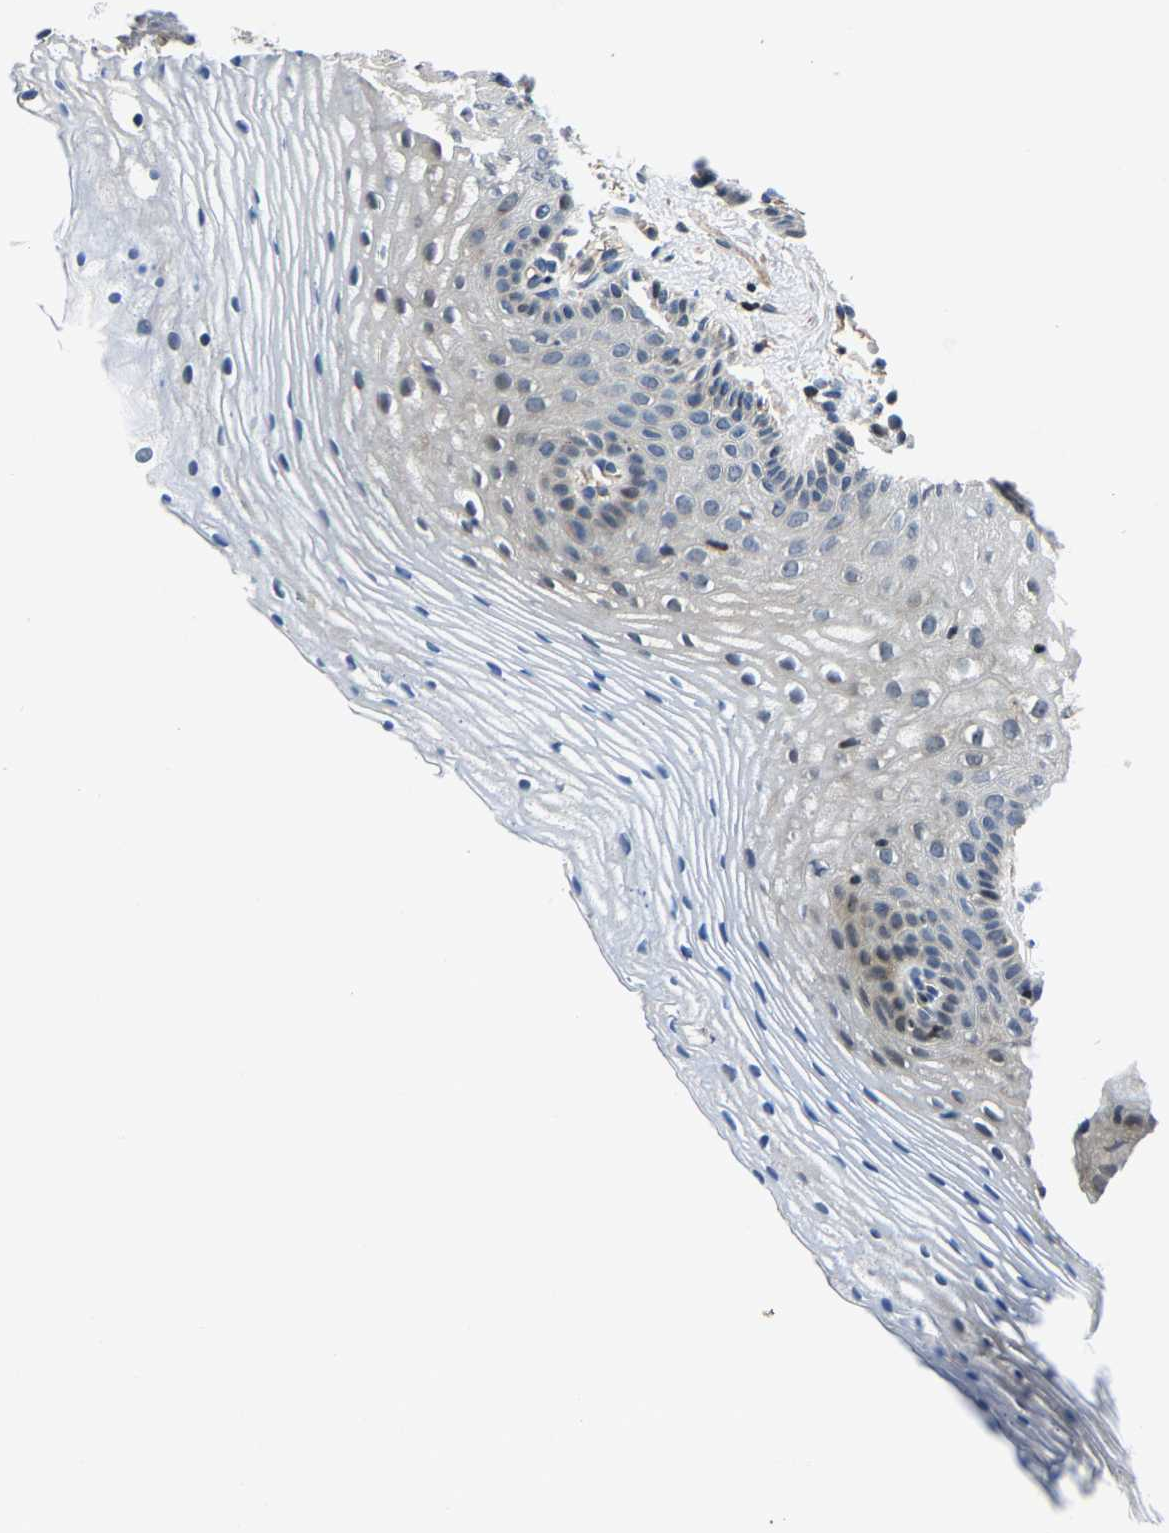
{"staining": {"intensity": "negative", "quantity": "none", "location": "none"}, "tissue": "vagina", "cell_type": "Squamous epithelial cells", "image_type": "normal", "snomed": [{"axis": "morphology", "description": "Normal tissue, NOS"}, {"axis": "topography", "description": "Vagina"}], "caption": "IHC of unremarkable vagina demonstrates no positivity in squamous epithelial cells. The staining is performed using DAB (3,3'-diaminobenzidine) brown chromogen with nuclei counter-stained in using hematoxylin.", "gene": "AGBL3", "patient": {"sex": "female", "age": 32}}